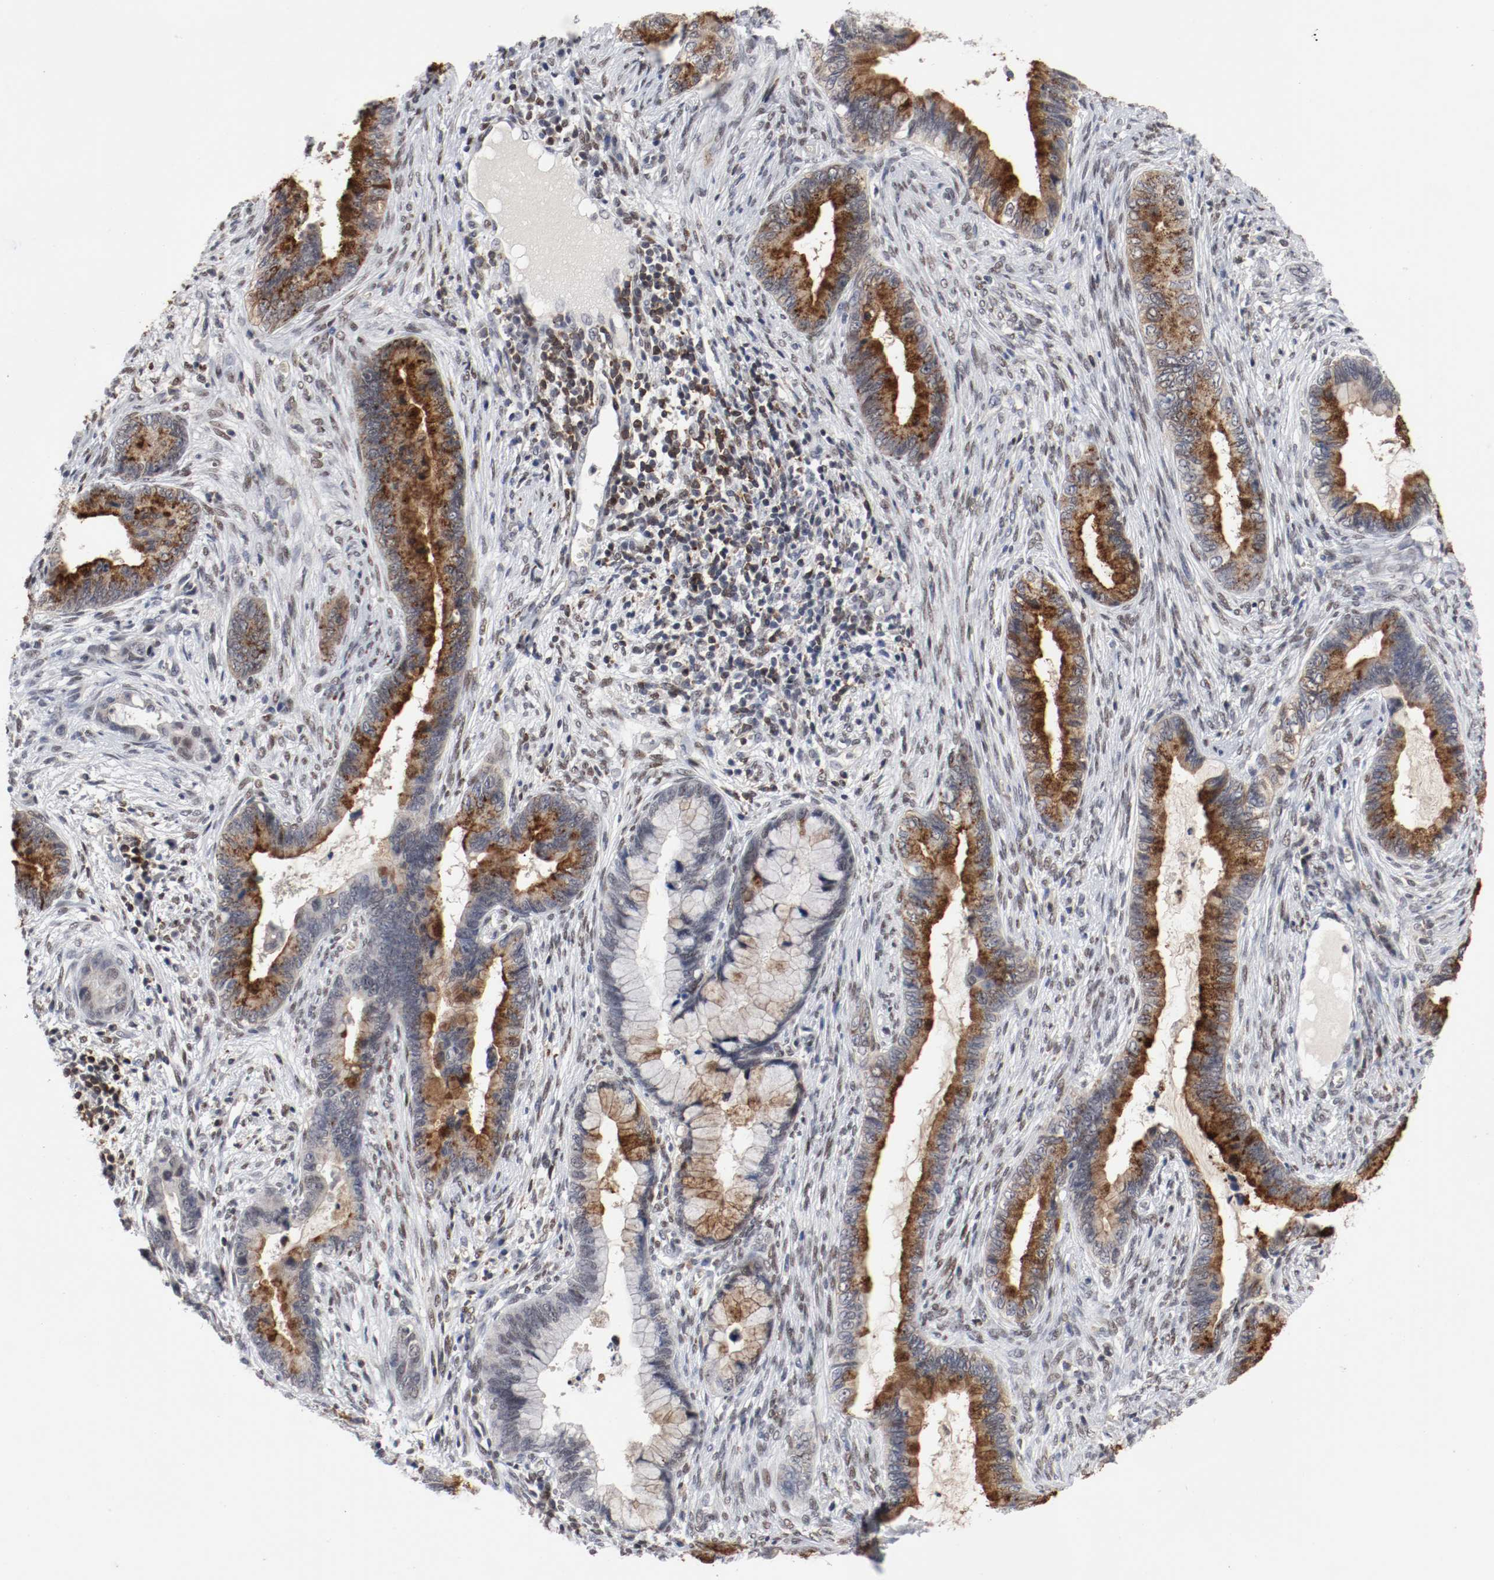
{"staining": {"intensity": "strong", "quantity": "25%-75%", "location": "cytoplasmic/membranous"}, "tissue": "cervical cancer", "cell_type": "Tumor cells", "image_type": "cancer", "snomed": [{"axis": "morphology", "description": "Adenocarcinoma, NOS"}, {"axis": "topography", "description": "Cervix"}], "caption": "The immunohistochemical stain highlights strong cytoplasmic/membranous positivity in tumor cells of cervical adenocarcinoma tissue. Using DAB (3,3'-diaminobenzidine) (brown) and hematoxylin (blue) stains, captured at high magnification using brightfield microscopy.", "gene": "JUND", "patient": {"sex": "female", "age": 44}}